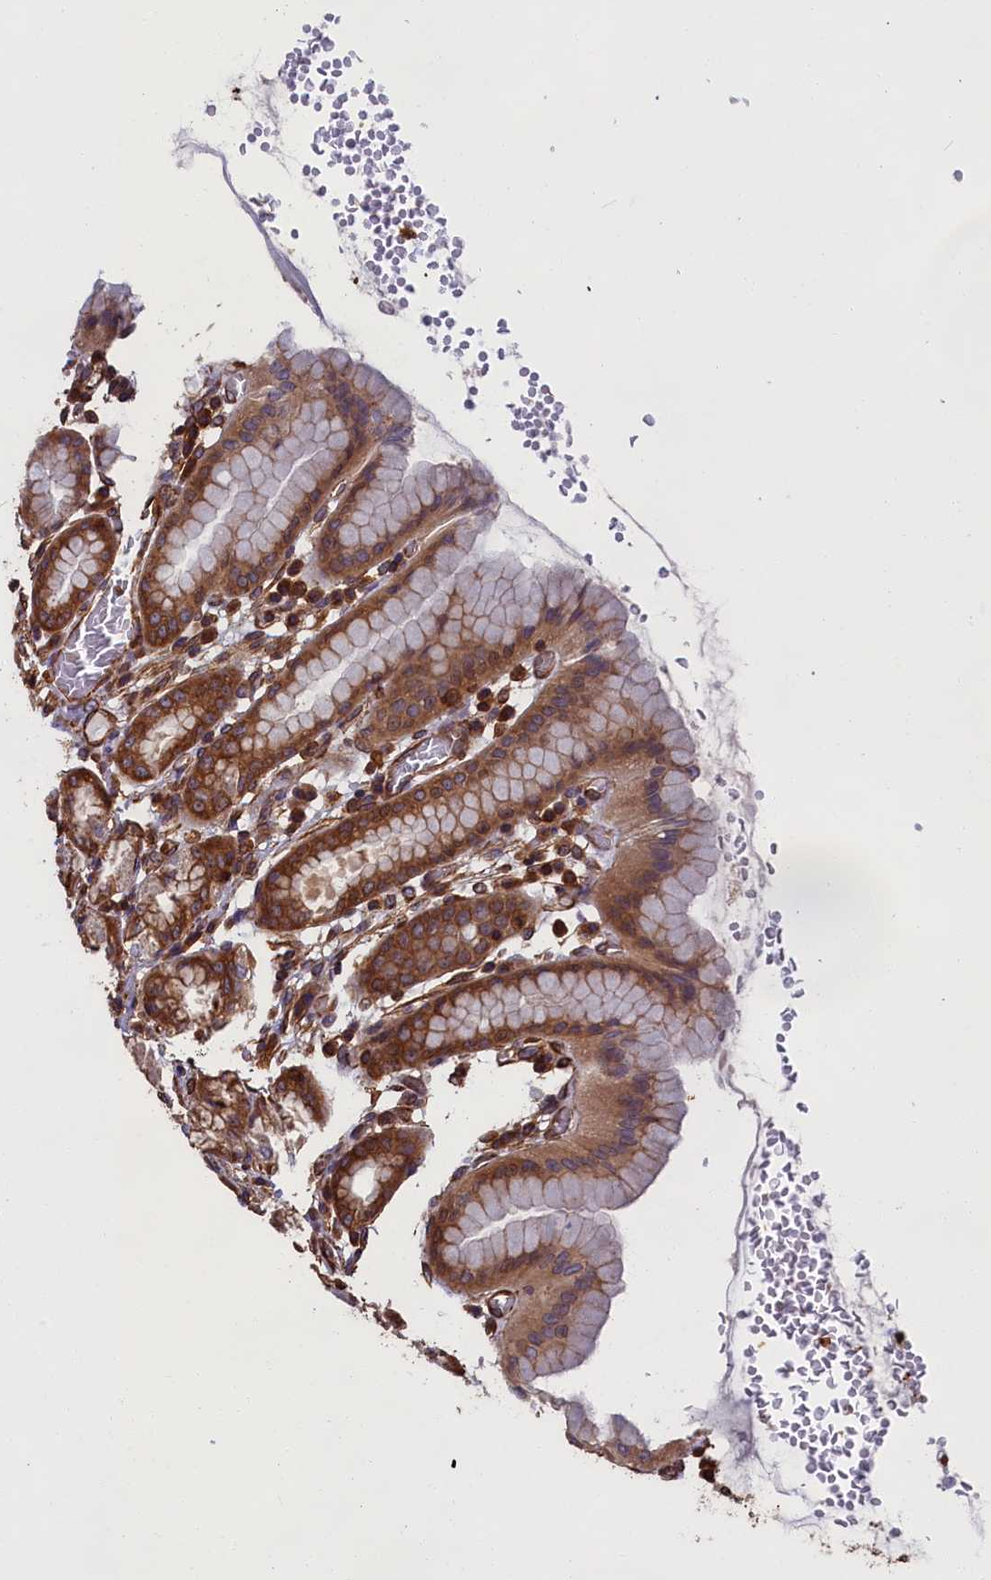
{"staining": {"intensity": "strong", "quantity": "25%-75%", "location": "cytoplasmic/membranous"}, "tissue": "stomach", "cell_type": "Glandular cells", "image_type": "normal", "snomed": [{"axis": "morphology", "description": "Normal tissue, NOS"}, {"axis": "topography", "description": "Stomach, upper"}], "caption": "Immunohistochemical staining of unremarkable stomach shows strong cytoplasmic/membranous protein positivity in about 25%-75% of glandular cells. (Brightfield microscopy of DAB IHC at high magnification).", "gene": "CCDC124", "patient": {"sex": "male", "age": 68}}